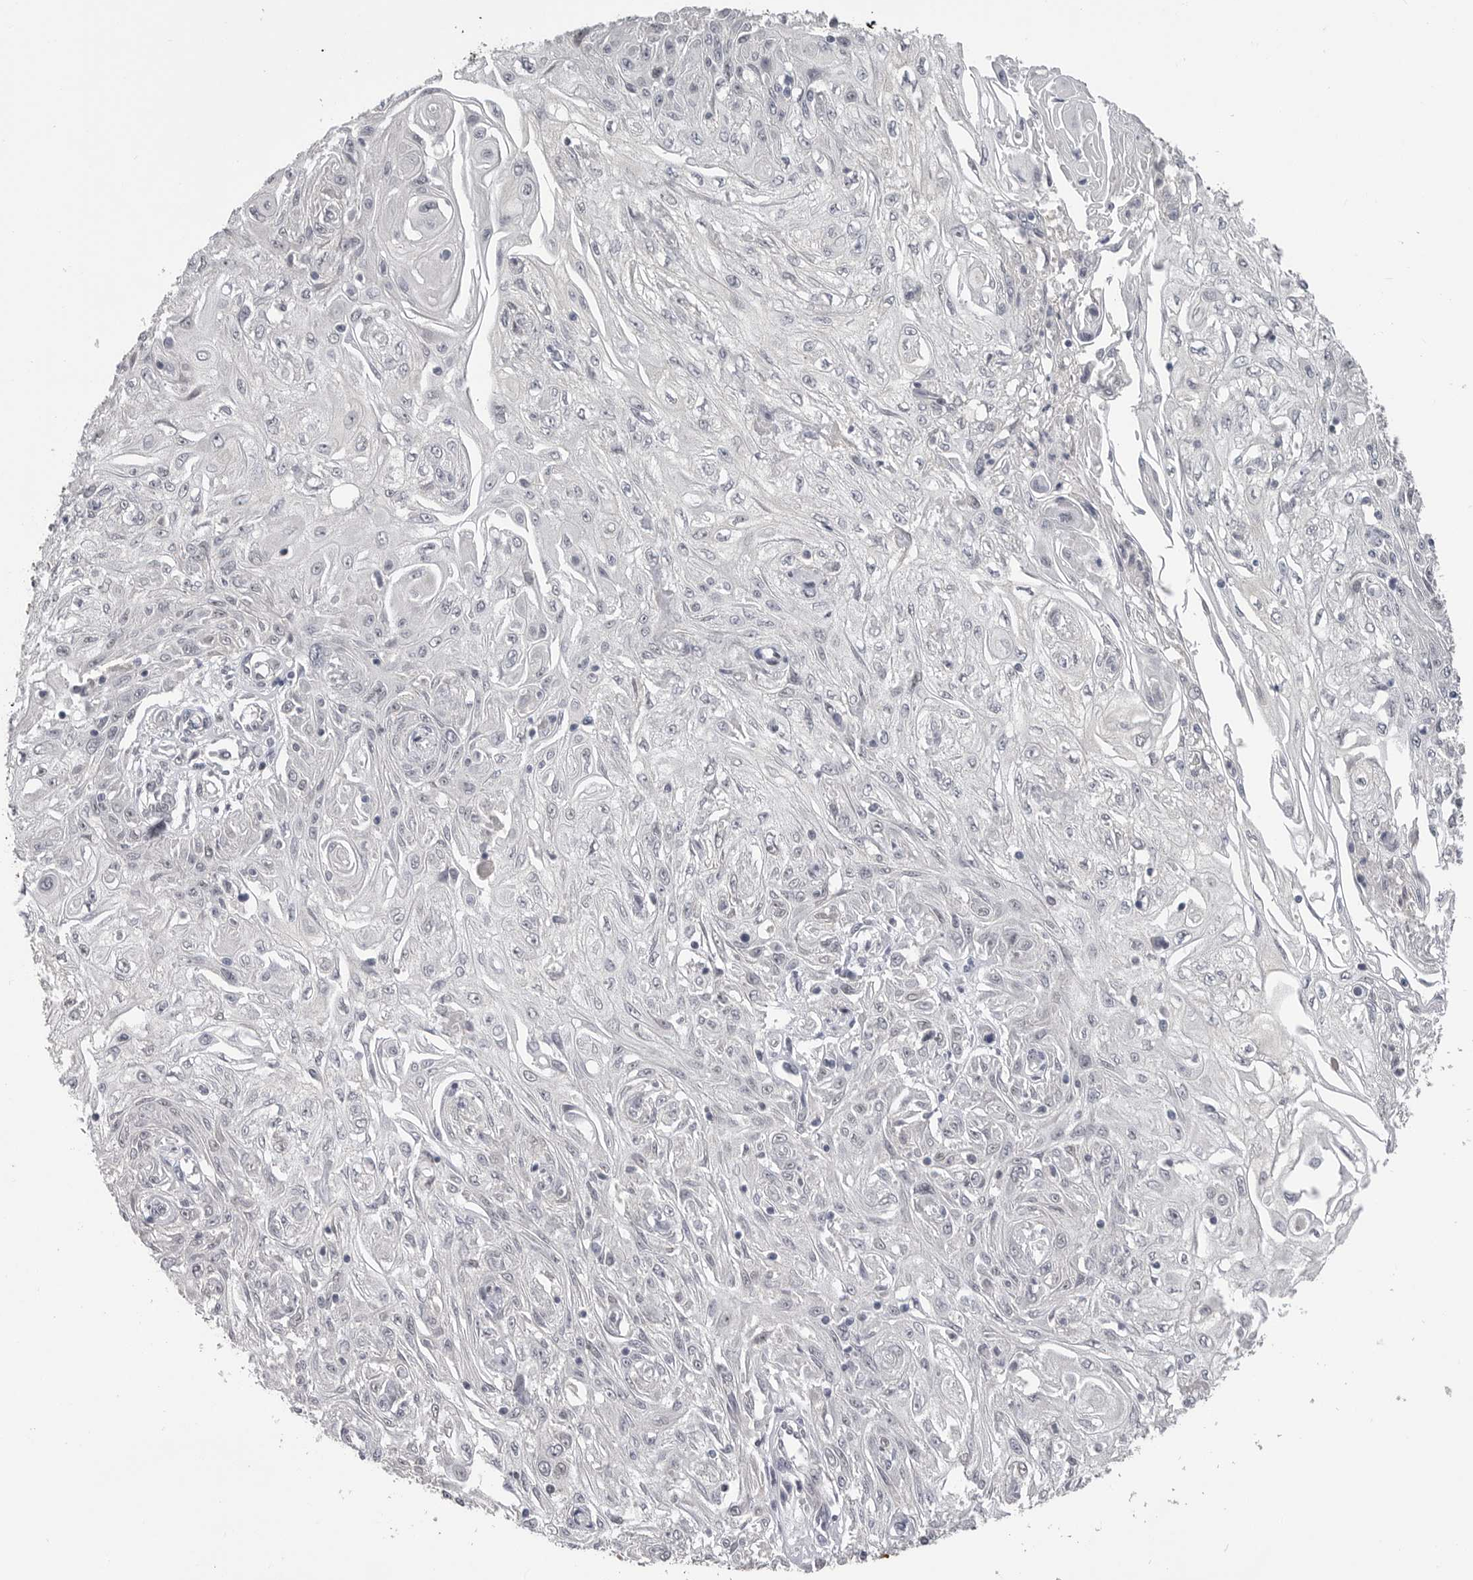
{"staining": {"intensity": "negative", "quantity": "none", "location": "none"}, "tissue": "skin cancer", "cell_type": "Tumor cells", "image_type": "cancer", "snomed": [{"axis": "morphology", "description": "Squamous cell carcinoma, NOS"}, {"axis": "morphology", "description": "Squamous cell carcinoma, metastatic, NOS"}, {"axis": "topography", "description": "Skin"}, {"axis": "topography", "description": "Lymph node"}], "caption": "Skin cancer (squamous cell carcinoma) was stained to show a protein in brown. There is no significant positivity in tumor cells.", "gene": "PLEKHF1", "patient": {"sex": "male", "age": 75}}